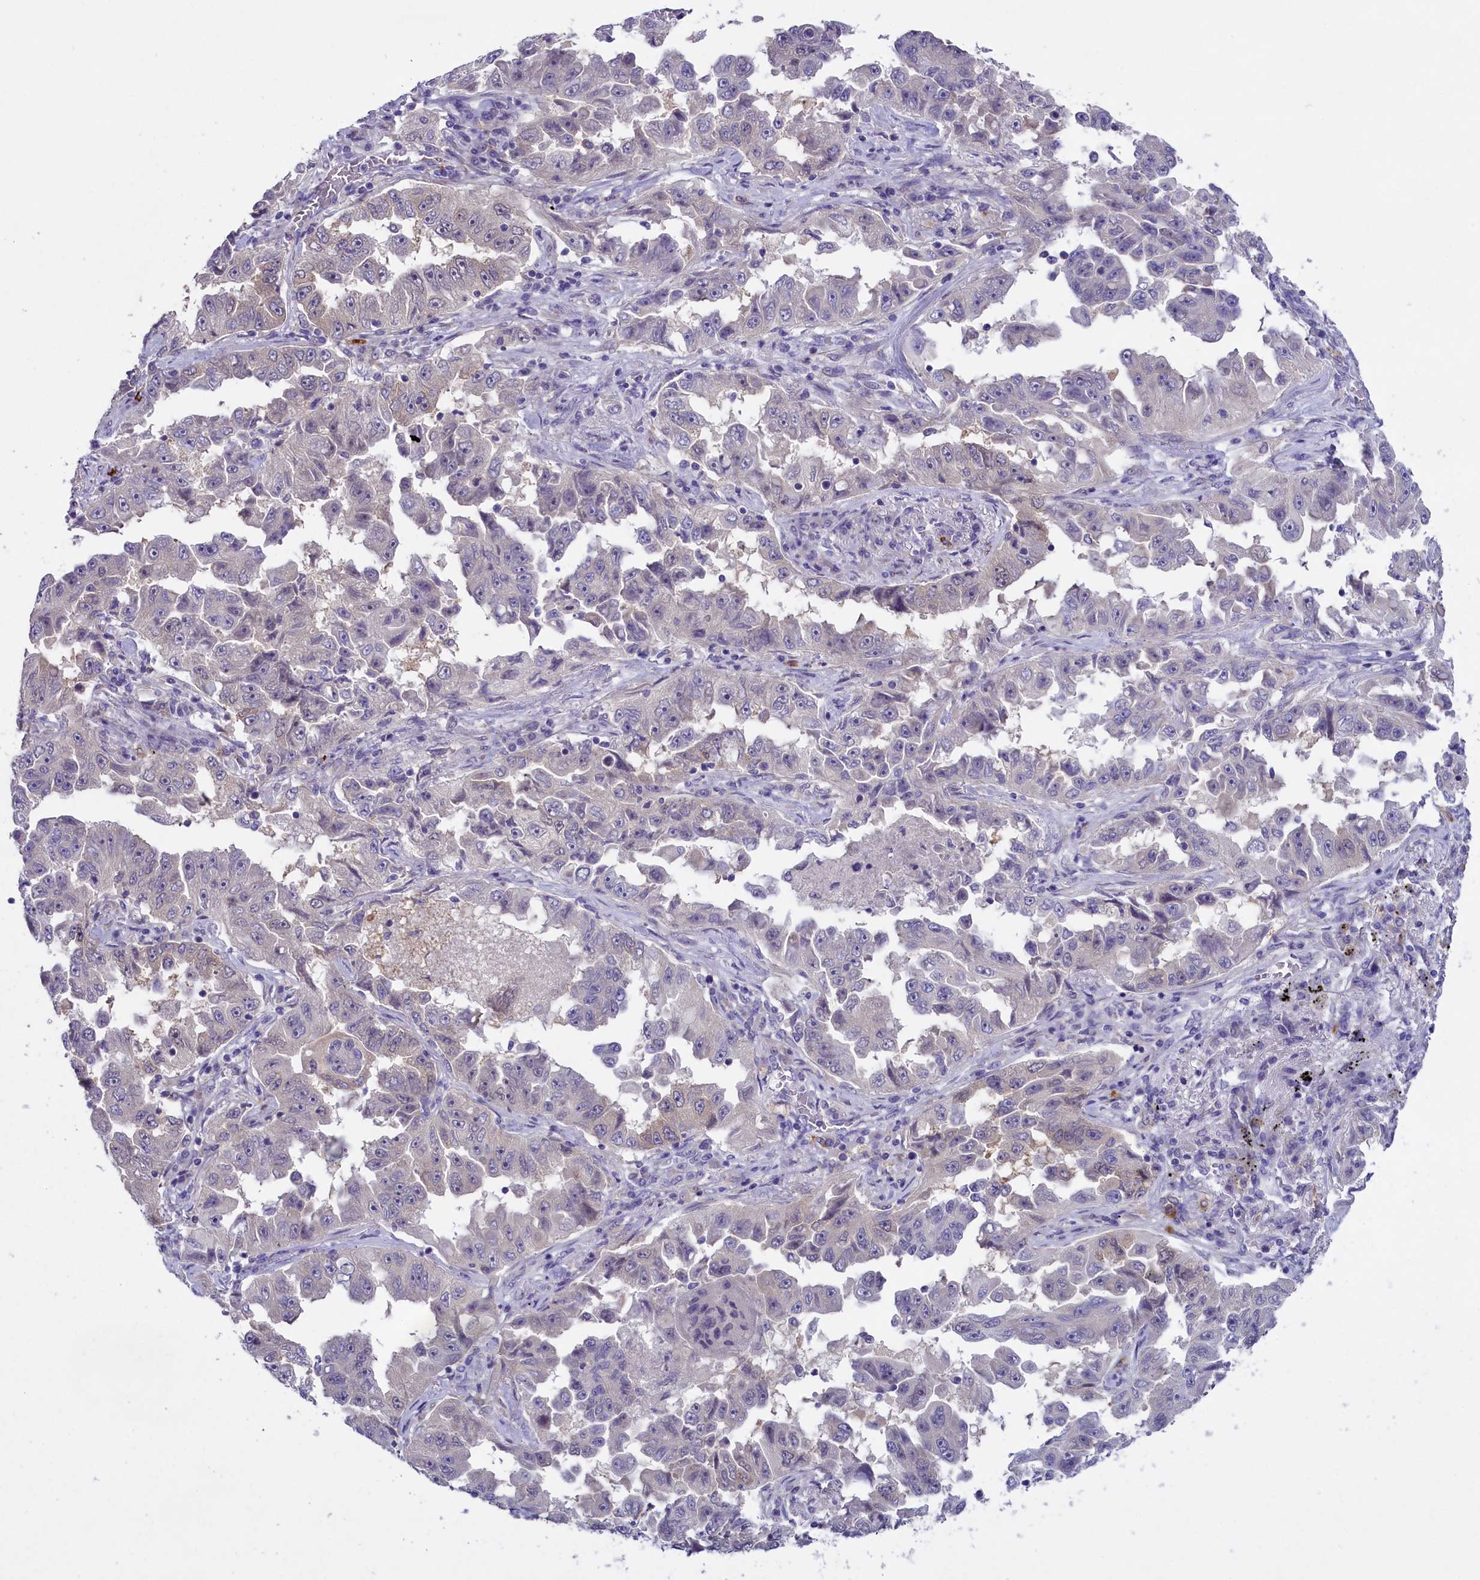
{"staining": {"intensity": "negative", "quantity": "none", "location": "none"}, "tissue": "lung cancer", "cell_type": "Tumor cells", "image_type": "cancer", "snomed": [{"axis": "morphology", "description": "Adenocarcinoma, NOS"}, {"axis": "topography", "description": "Lung"}], "caption": "This histopathology image is of lung adenocarcinoma stained with IHC to label a protein in brown with the nuclei are counter-stained blue. There is no positivity in tumor cells.", "gene": "ENPP6", "patient": {"sex": "female", "age": 51}}